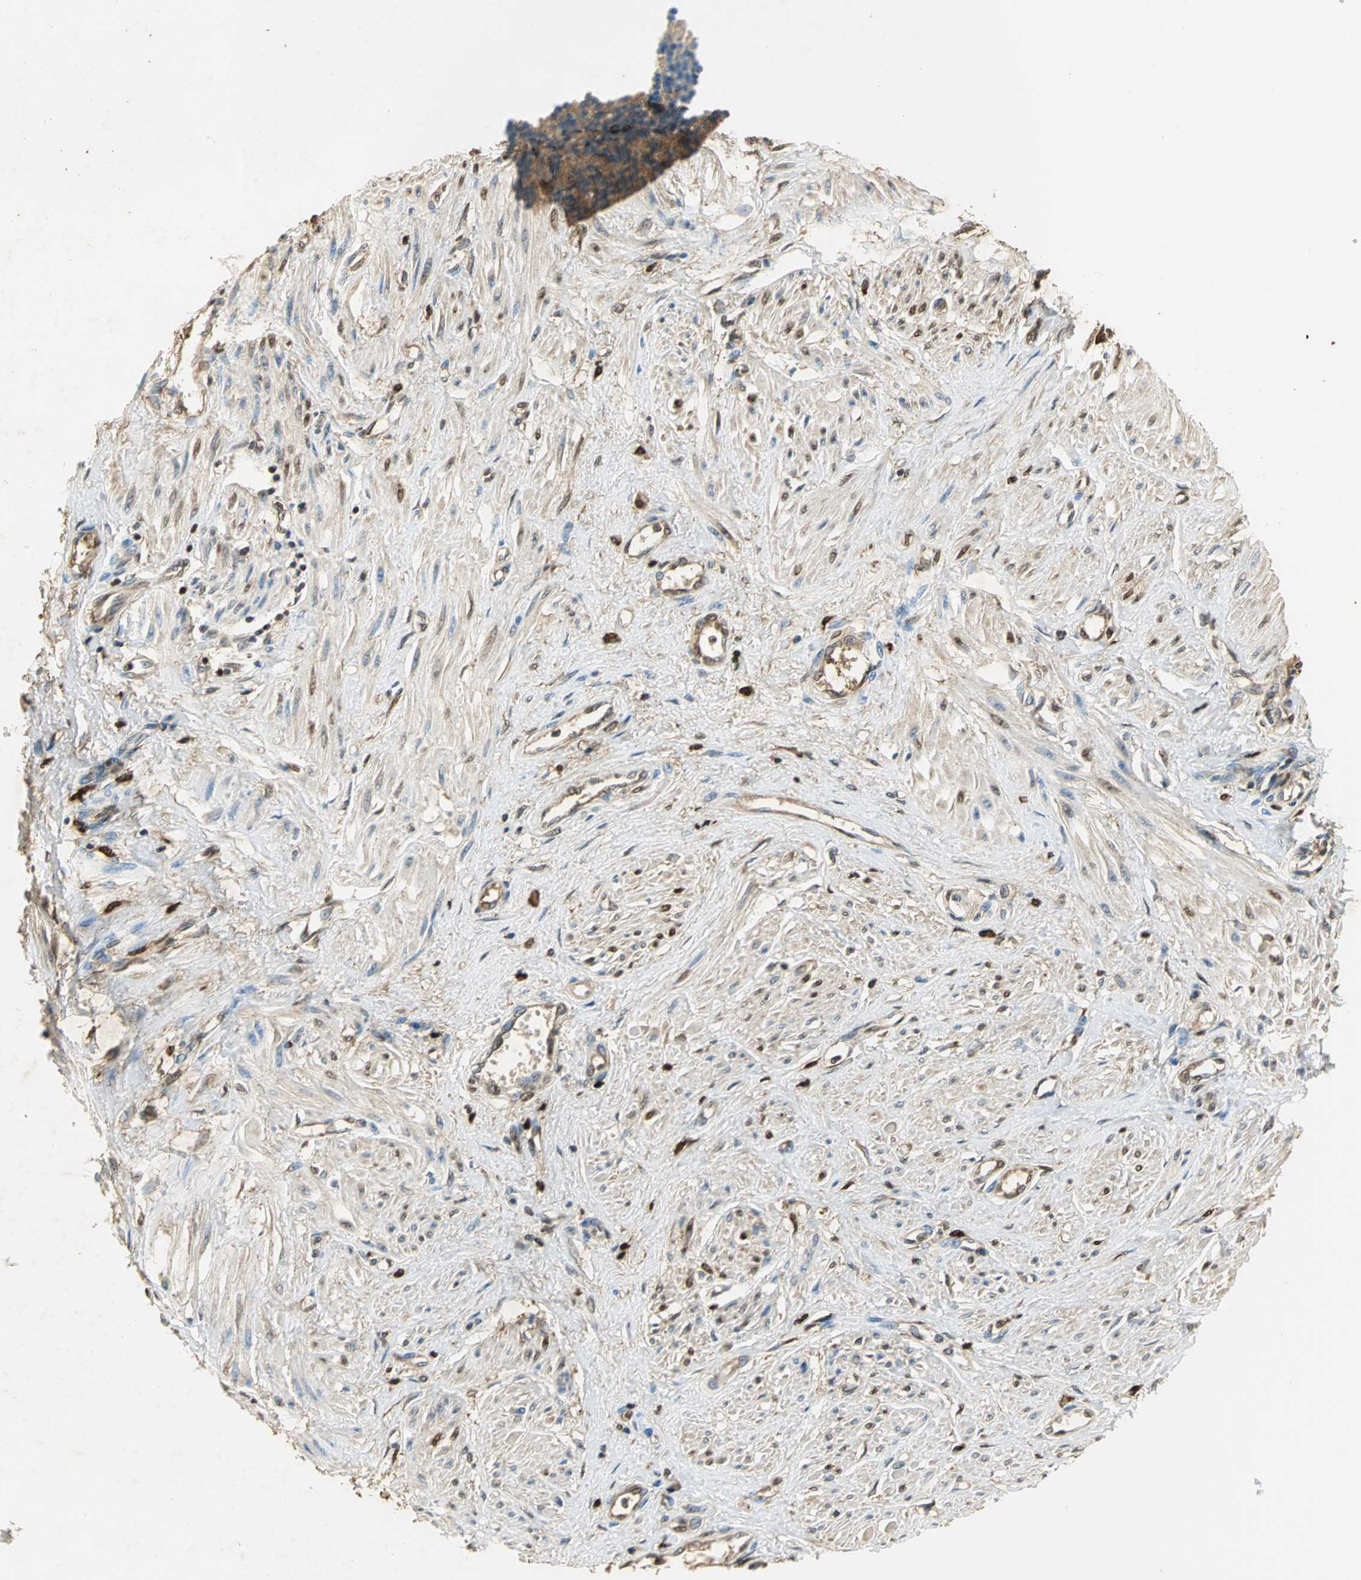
{"staining": {"intensity": "weak", "quantity": ">75%", "location": "cytoplasmic/membranous"}, "tissue": "smooth muscle", "cell_type": "Smooth muscle cells", "image_type": "normal", "snomed": [{"axis": "morphology", "description": "Normal tissue, NOS"}, {"axis": "topography", "description": "Smooth muscle"}, {"axis": "topography", "description": "Uterus"}], "caption": "IHC of benign smooth muscle displays low levels of weak cytoplasmic/membranous staining in about >75% of smooth muscle cells.", "gene": "GAPDH", "patient": {"sex": "female", "age": 39}}